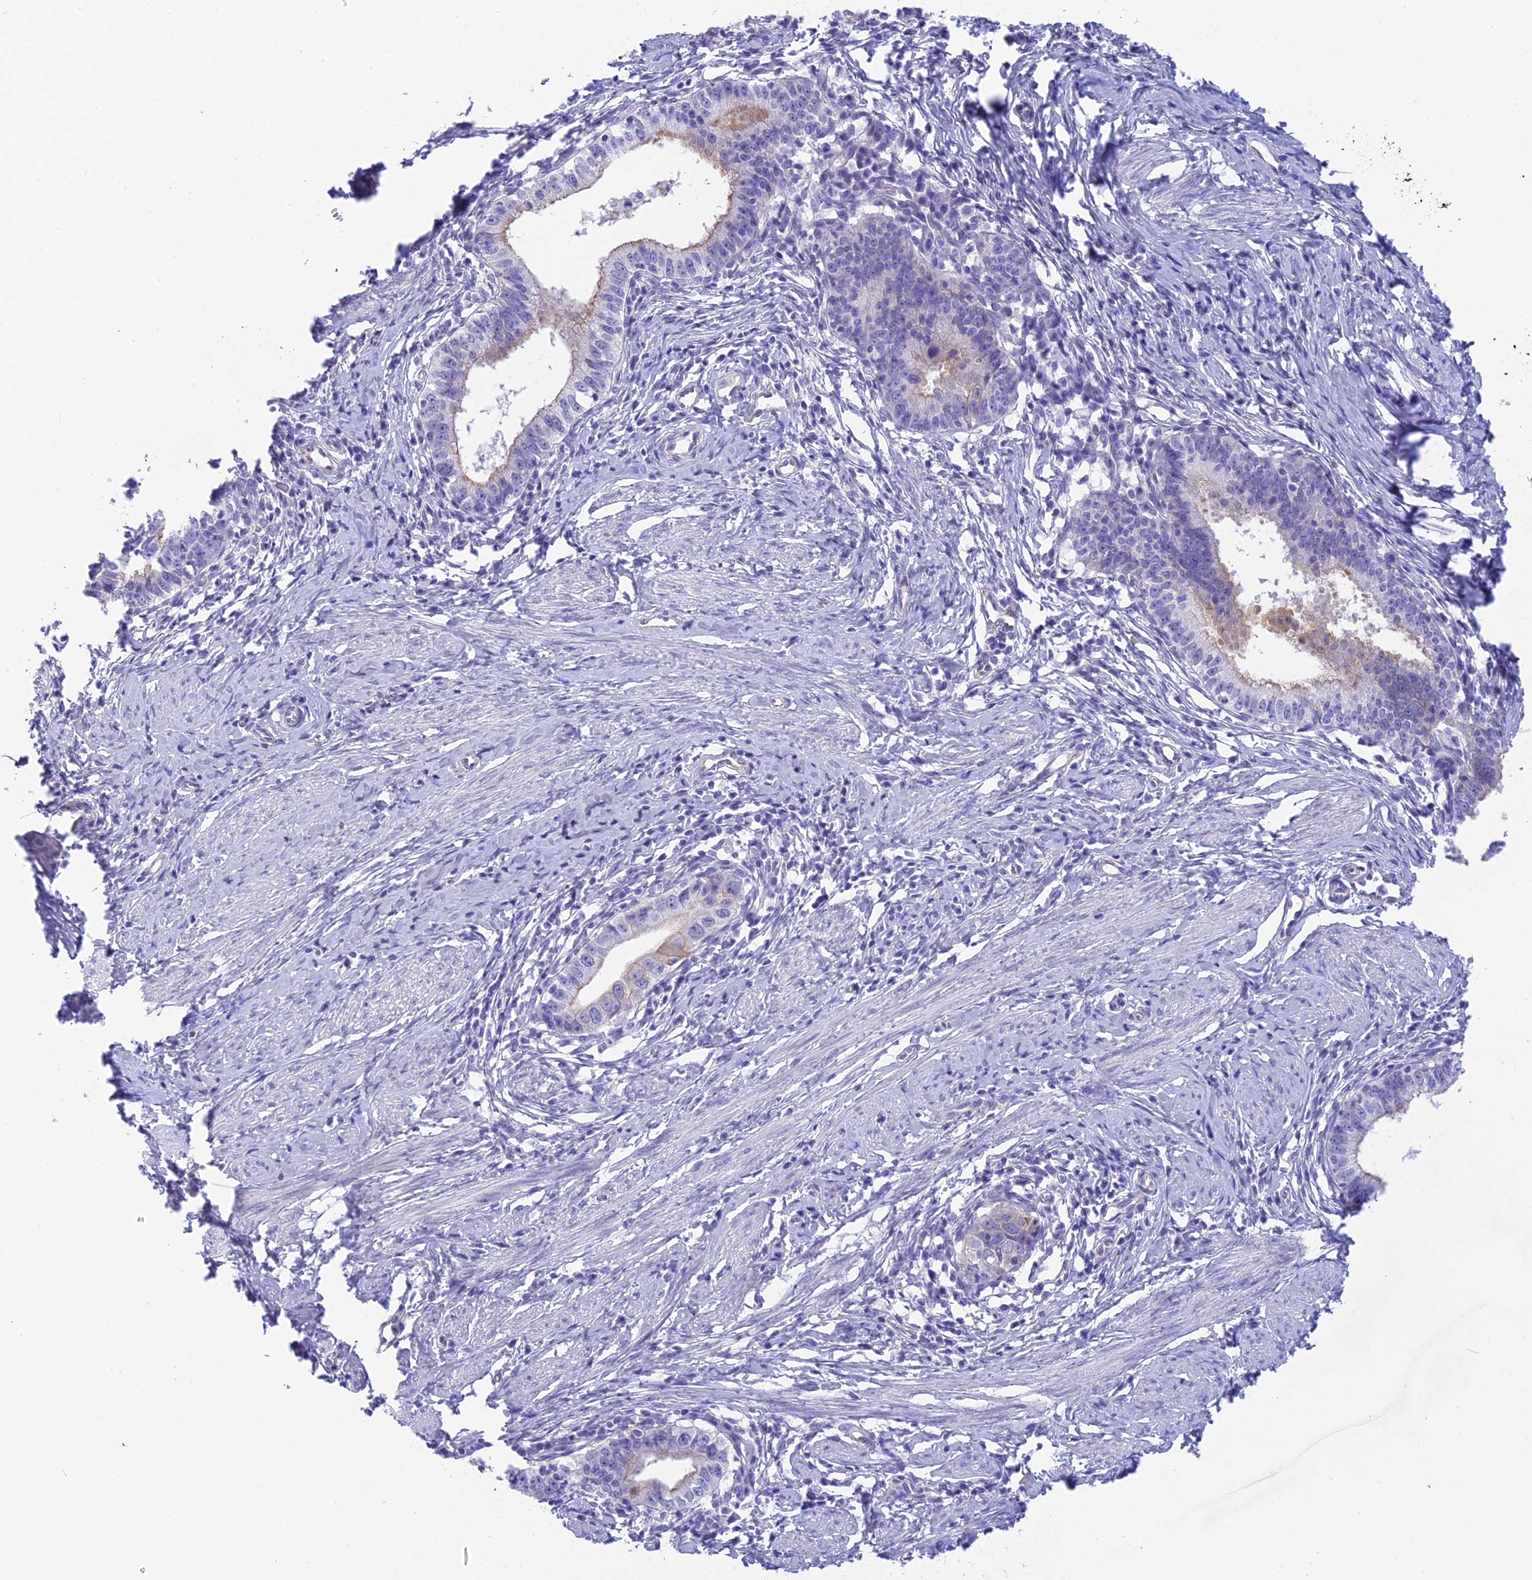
{"staining": {"intensity": "weak", "quantity": "<25%", "location": "cytoplasmic/membranous"}, "tissue": "cervical cancer", "cell_type": "Tumor cells", "image_type": "cancer", "snomed": [{"axis": "morphology", "description": "Adenocarcinoma, NOS"}, {"axis": "topography", "description": "Cervix"}], "caption": "Tumor cells show no significant expression in cervical cancer.", "gene": "TACSTD2", "patient": {"sex": "female", "age": 36}}